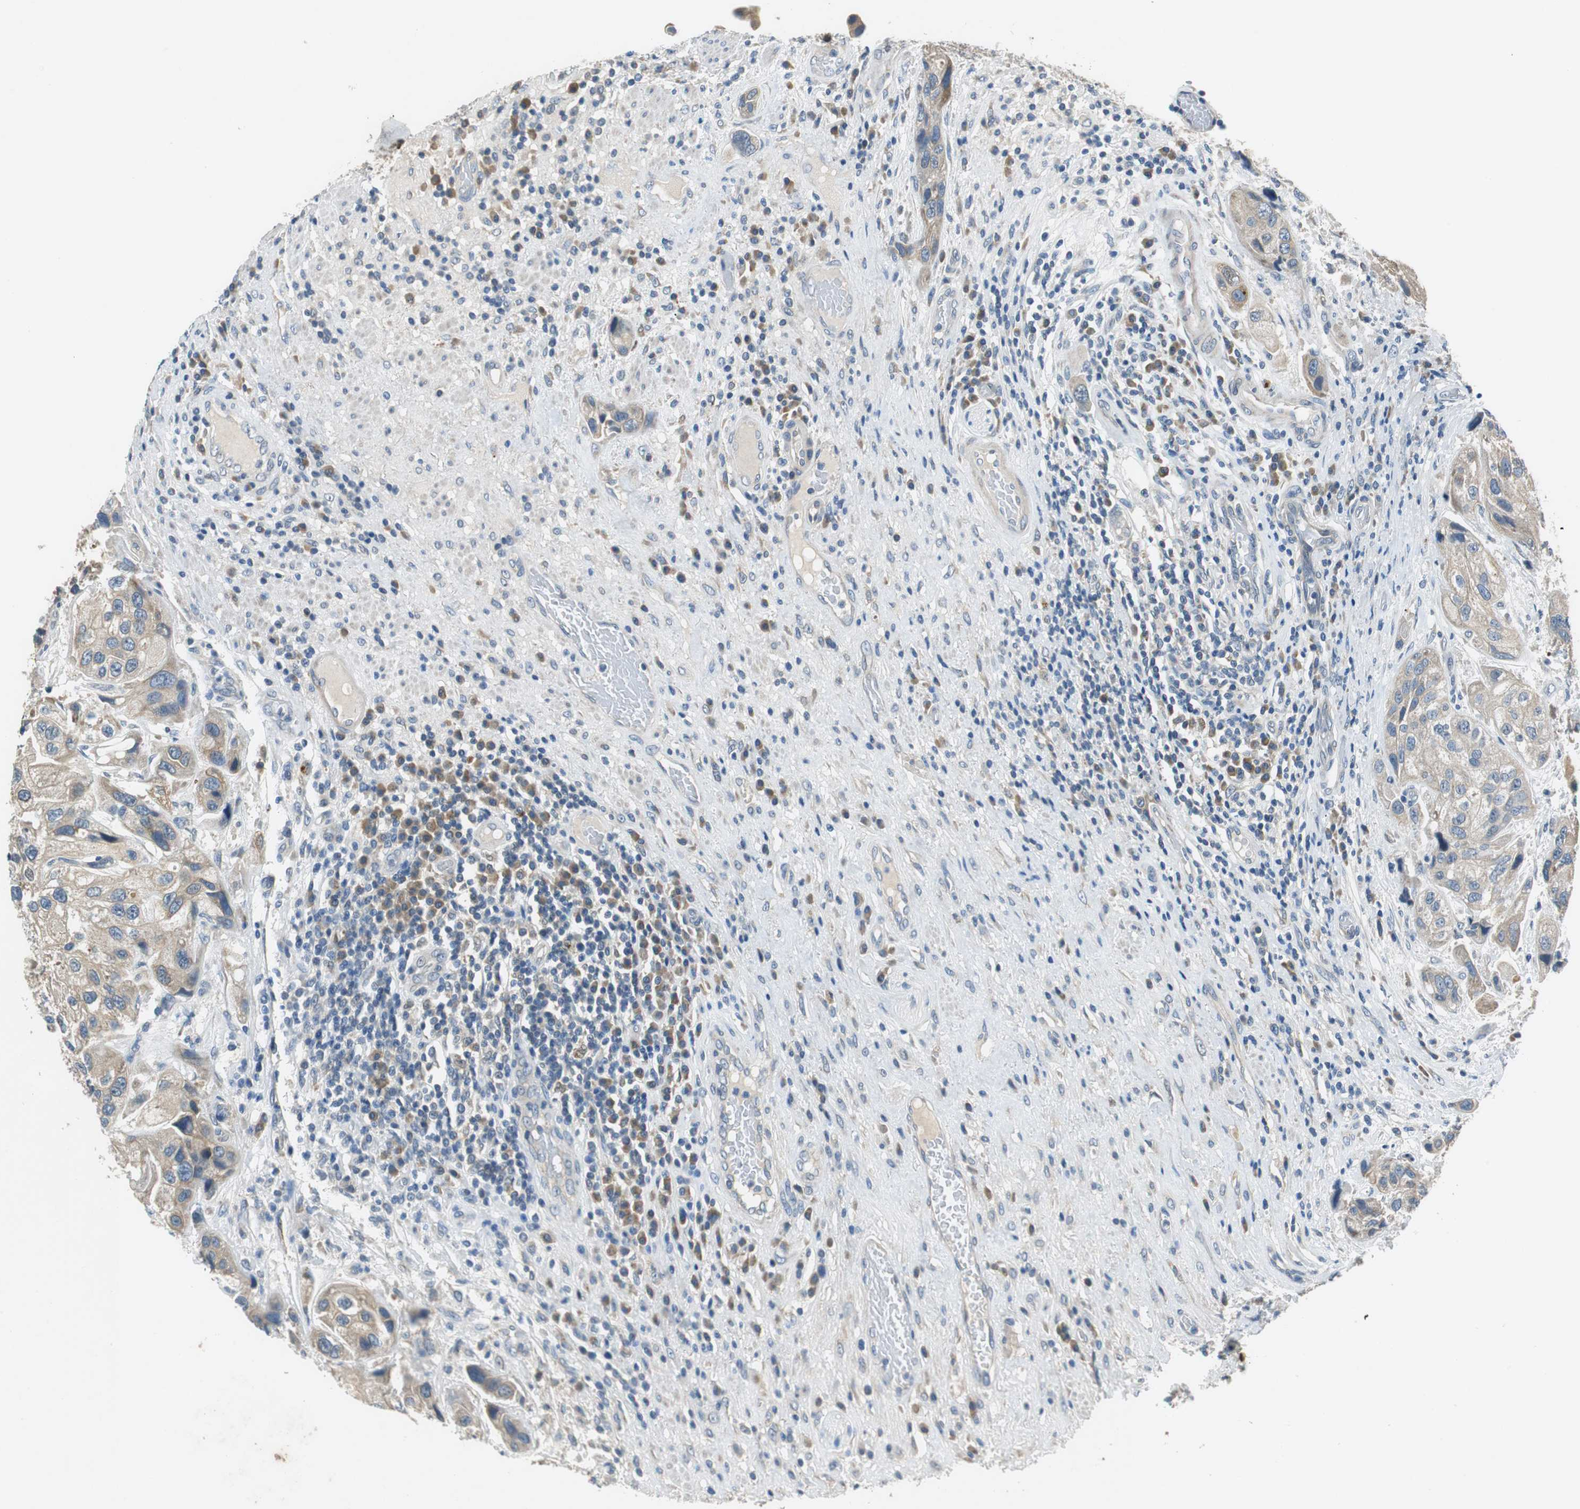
{"staining": {"intensity": "weak", "quantity": ">75%", "location": "cytoplasmic/membranous"}, "tissue": "urothelial cancer", "cell_type": "Tumor cells", "image_type": "cancer", "snomed": [{"axis": "morphology", "description": "Urothelial carcinoma, High grade"}, {"axis": "topography", "description": "Urinary bladder"}], "caption": "A low amount of weak cytoplasmic/membranous staining is identified in approximately >75% of tumor cells in high-grade urothelial carcinoma tissue.", "gene": "FADS2", "patient": {"sex": "female", "age": 64}}